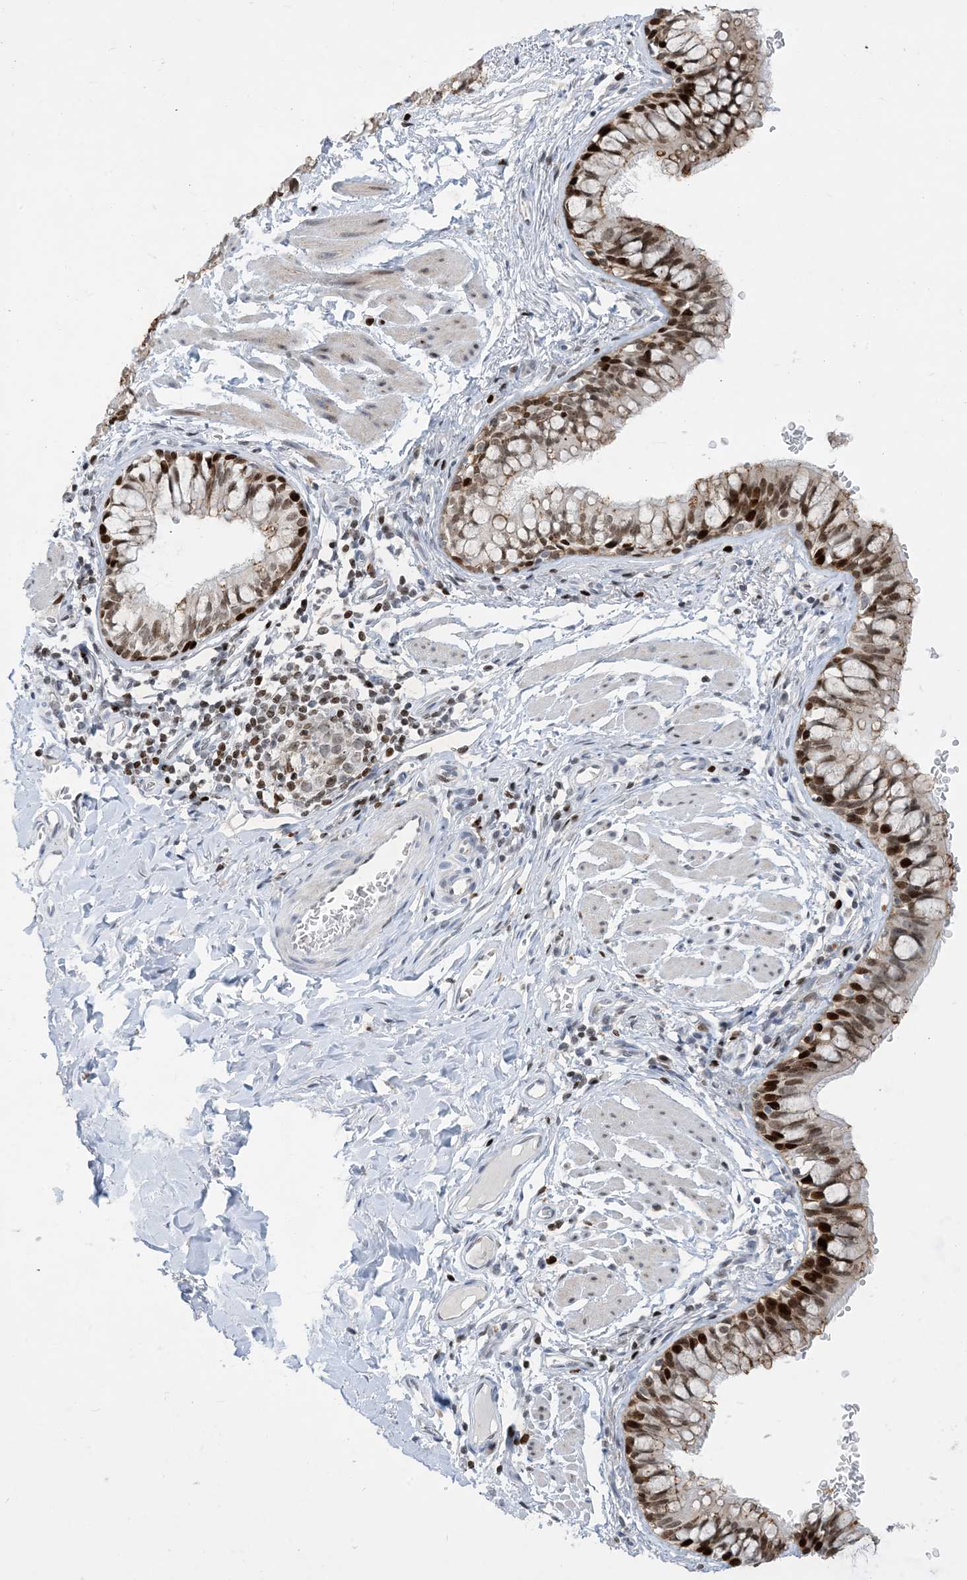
{"staining": {"intensity": "strong", "quantity": ">75%", "location": "cytoplasmic/membranous,nuclear"}, "tissue": "bronchus", "cell_type": "Respiratory epithelial cells", "image_type": "normal", "snomed": [{"axis": "morphology", "description": "Normal tissue, NOS"}, {"axis": "topography", "description": "Cartilage tissue"}, {"axis": "topography", "description": "Bronchus"}], "caption": "Unremarkable bronchus demonstrates strong cytoplasmic/membranous,nuclear positivity in about >75% of respiratory epithelial cells Immunohistochemistry (ihc) stains the protein of interest in brown and the nuclei are stained blue..", "gene": "SLC25A53", "patient": {"sex": "female", "age": 36}}